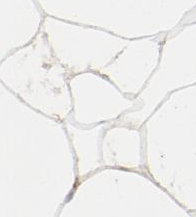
{"staining": {"intensity": "moderate", "quantity": ">75%", "location": "cytoplasmic/membranous"}, "tissue": "adipose tissue", "cell_type": "Adipocytes", "image_type": "normal", "snomed": [{"axis": "morphology", "description": "Normal tissue, NOS"}, {"axis": "morphology", "description": "Duct carcinoma"}, {"axis": "topography", "description": "Breast"}, {"axis": "topography", "description": "Adipose tissue"}], "caption": "IHC histopathology image of normal adipose tissue: human adipose tissue stained using IHC demonstrates medium levels of moderate protein expression localized specifically in the cytoplasmic/membranous of adipocytes, appearing as a cytoplasmic/membranous brown color.", "gene": "PGM1", "patient": {"sex": "female", "age": 37}}